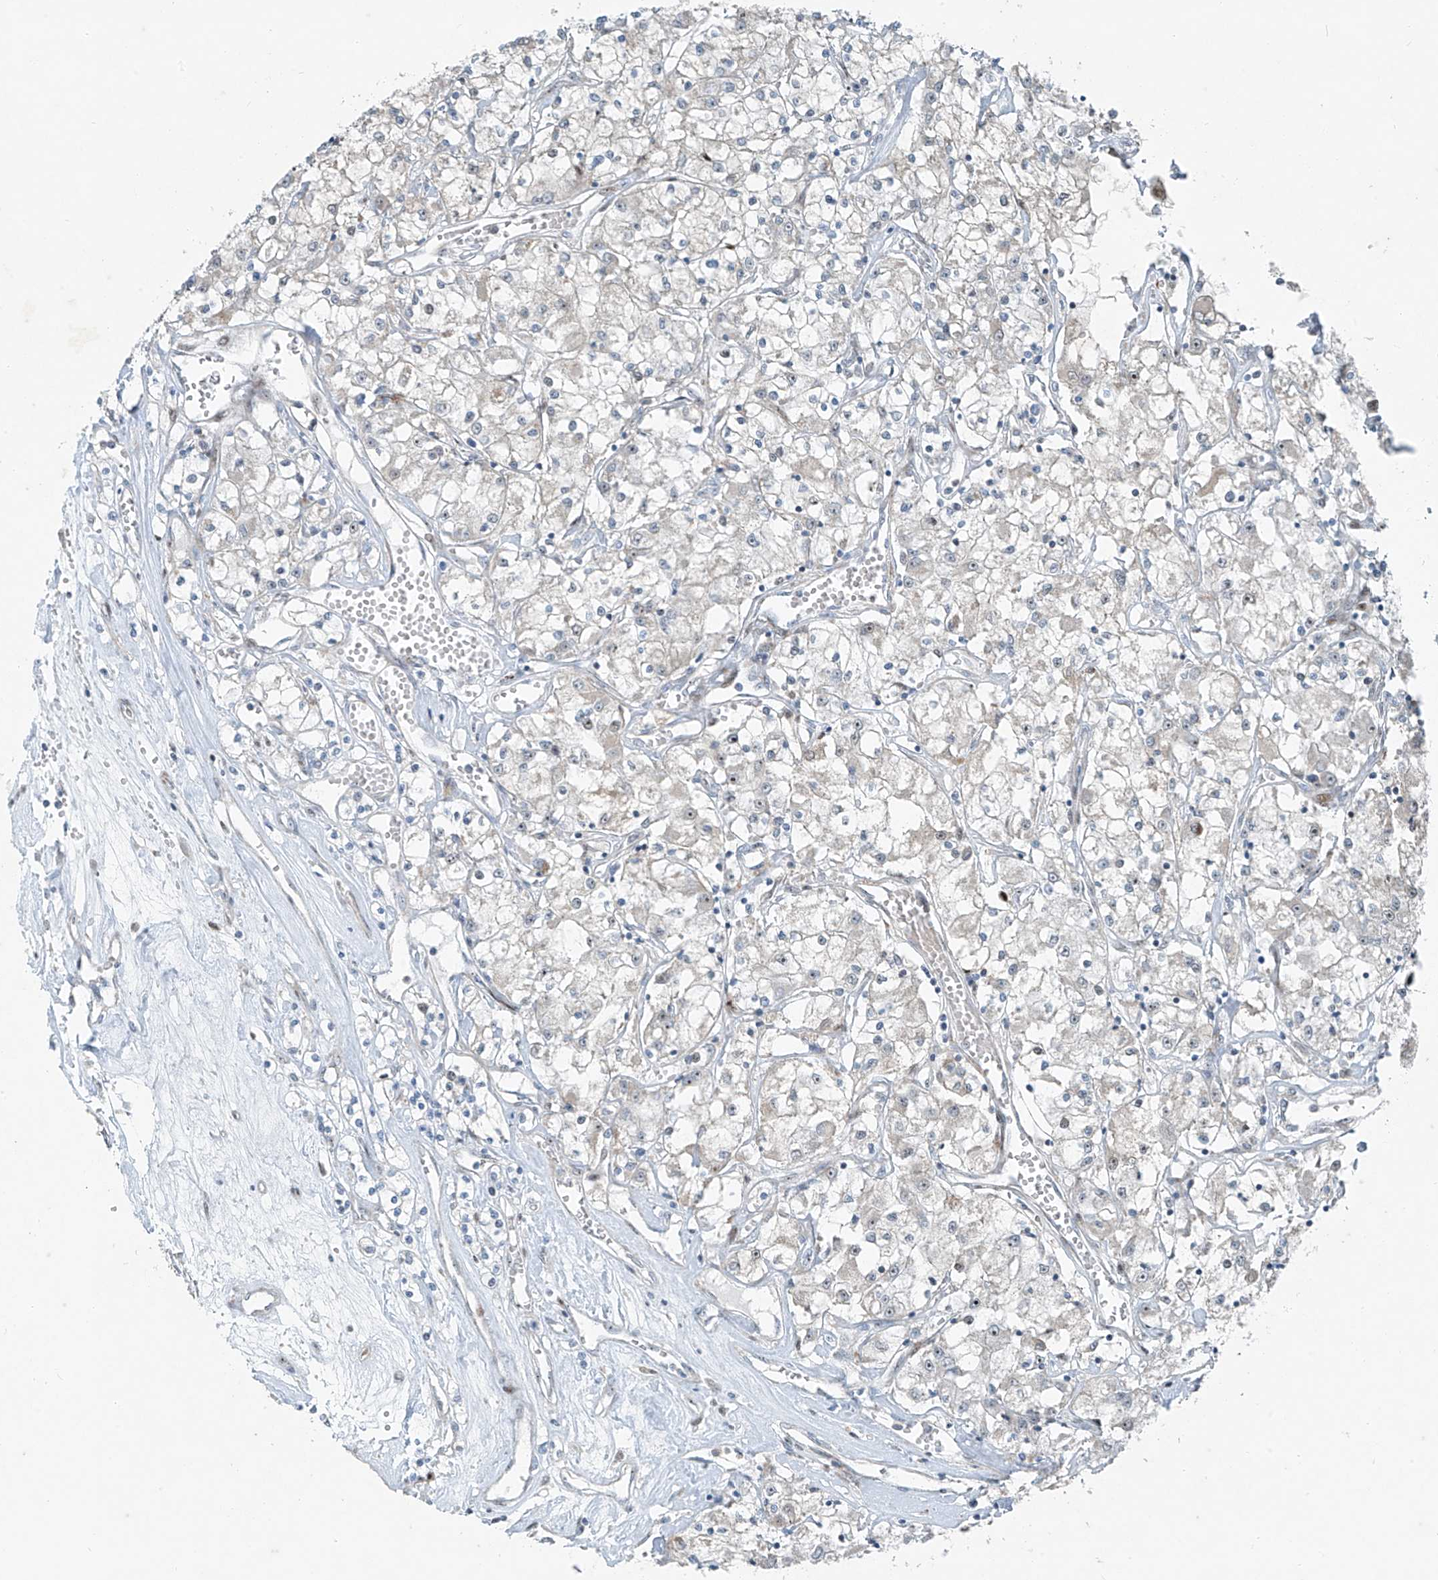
{"staining": {"intensity": "negative", "quantity": "none", "location": "none"}, "tissue": "renal cancer", "cell_type": "Tumor cells", "image_type": "cancer", "snomed": [{"axis": "morphology", "description": "Adenocarcinoma, NOS"}, {"axis": "topography", "description": "Kidney"}], "caption": "Immunohistochemical staining of human renal cancer (adenocarcinoma) exhibits no significant staining in tumor cells.", "gene": "PPCS", "patient": {"sex": "female", "age": 59}}